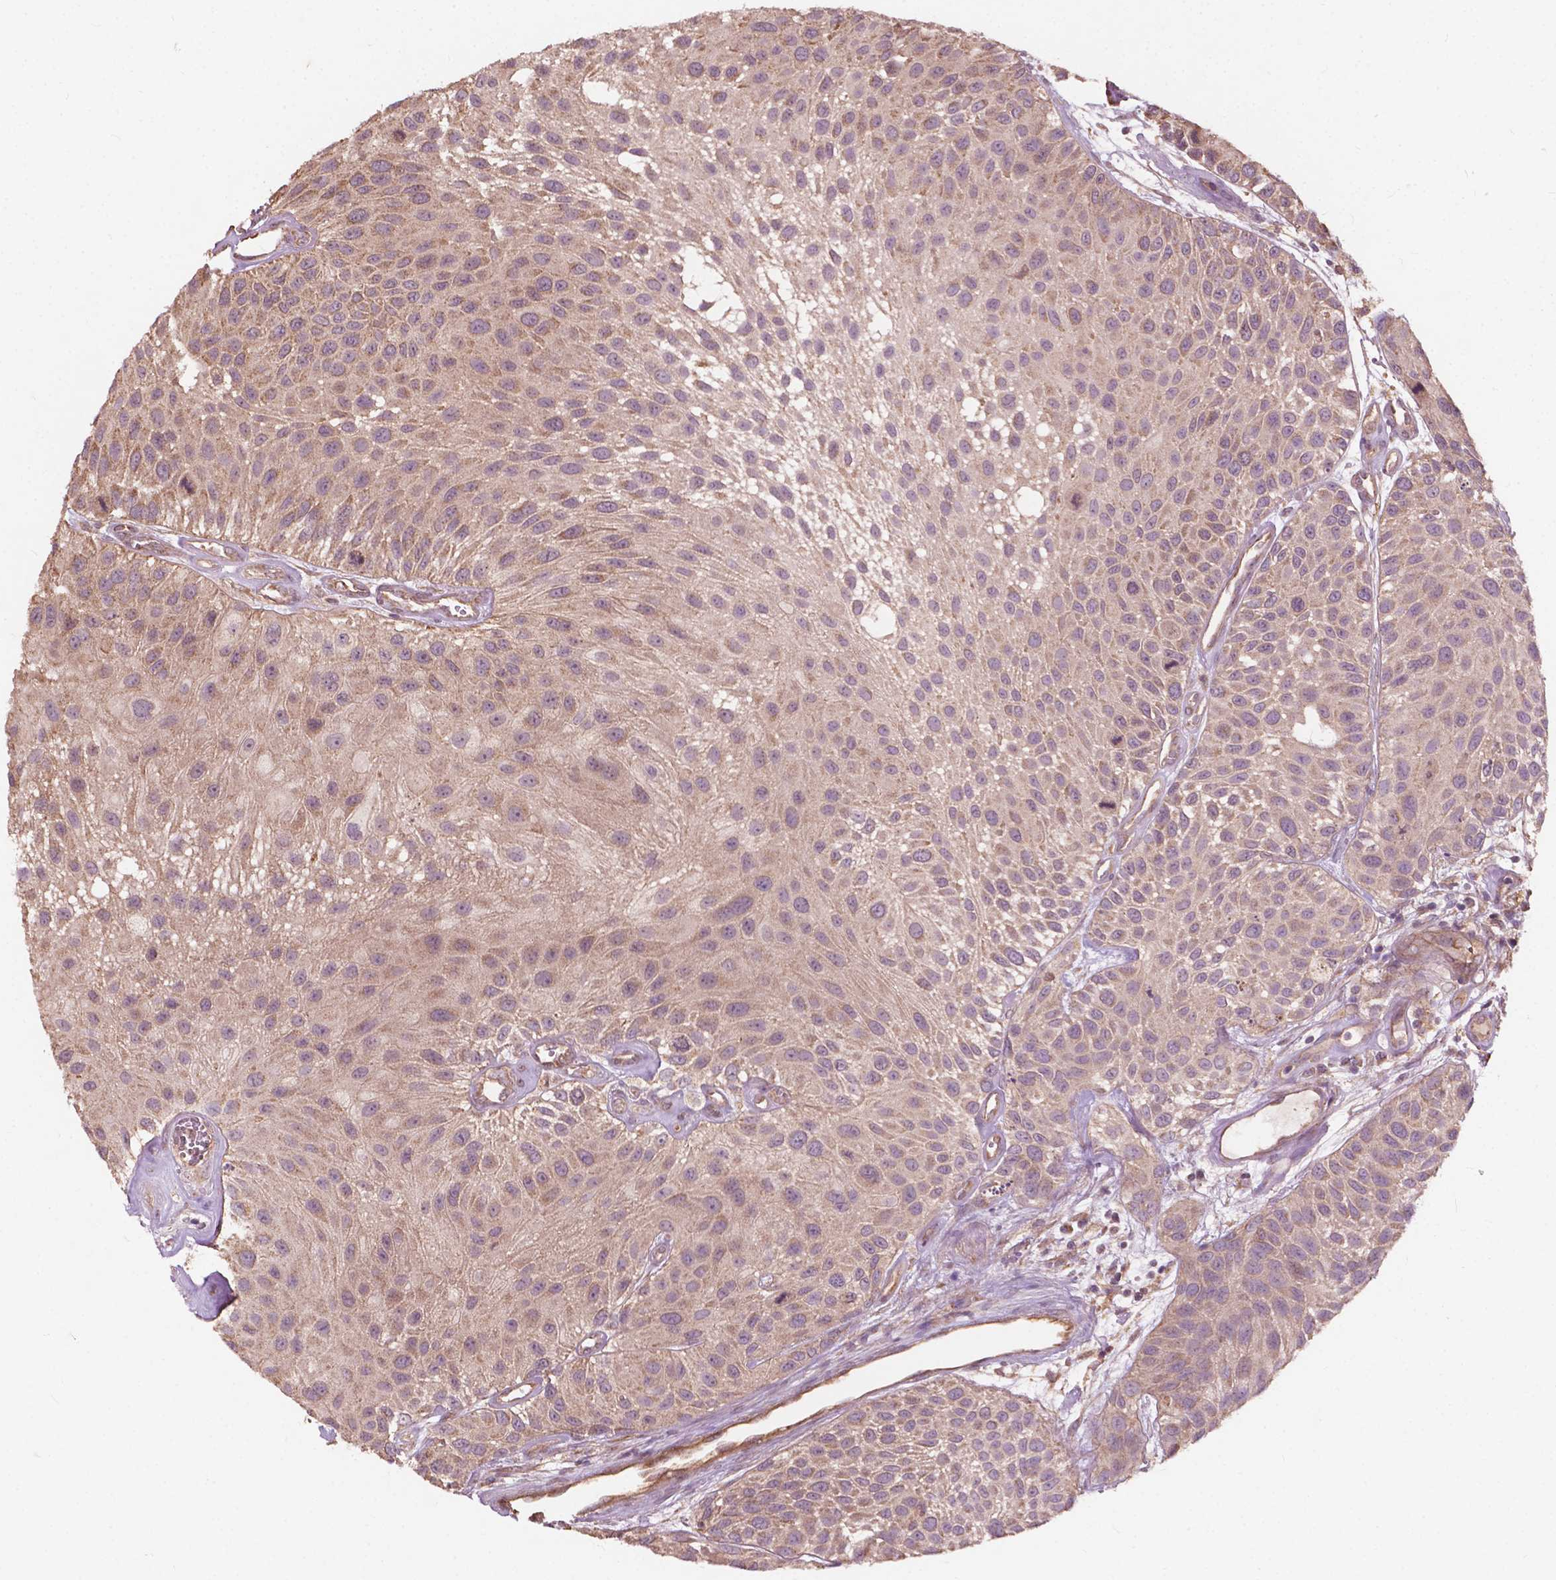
{"staining": {"intensity": "weak", "quantity": "25%-75%", "location": "cytoplasmic/membranous"}, "tissue": "urothelial cancer", "cell_type": "Tumor cells", "image_type": "cancer", "snomed": [{"axis": "morphology", "description": "Urothelial carcinoma, Low grade"}, {"axis": "topography", "description": "Urinary bladder"}], "caption": "Low-grade urothelial carcinoma stained with immunohistochemistry exhibits weak cytoplasmic/membranous expression in about 25%-75% of tumor cells.", "gene": "CDC42BPA", "patient": {"sex": "female", "age": 87}}